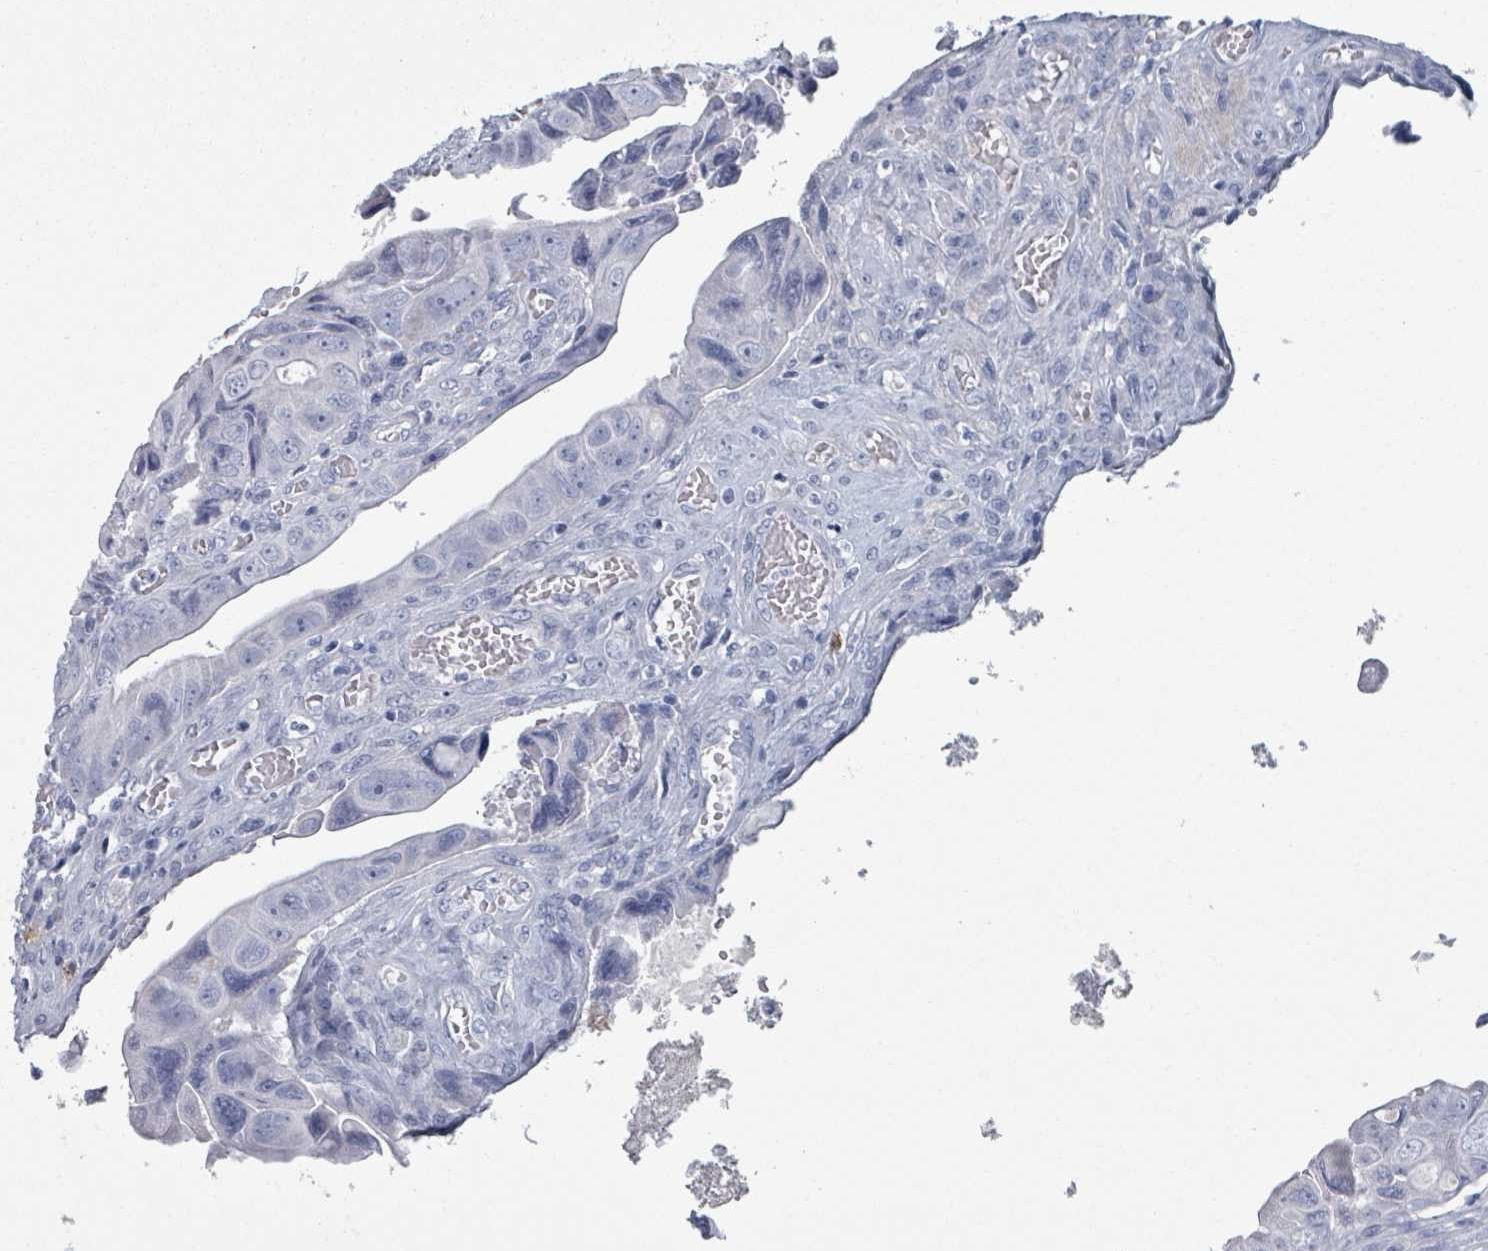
{"staining": {"intensity": "negative", "quantity": "none", "location": "none"}, "tissue": "colorectal cancer", "cell_type": "Tumor cells", "image_type": "cancer", "snomed": [{"axis": "morphology", "description": "Adenocarcinoma, NOS"}, {"axis": "topography", "description": "Rectum"}], "caption": "Protein analysis of adenocarcinoma (colorectal) displays no significant staining in tumor cells.", "gene": "VPS13D", "patient": {"sex": "female", "age": 78}}